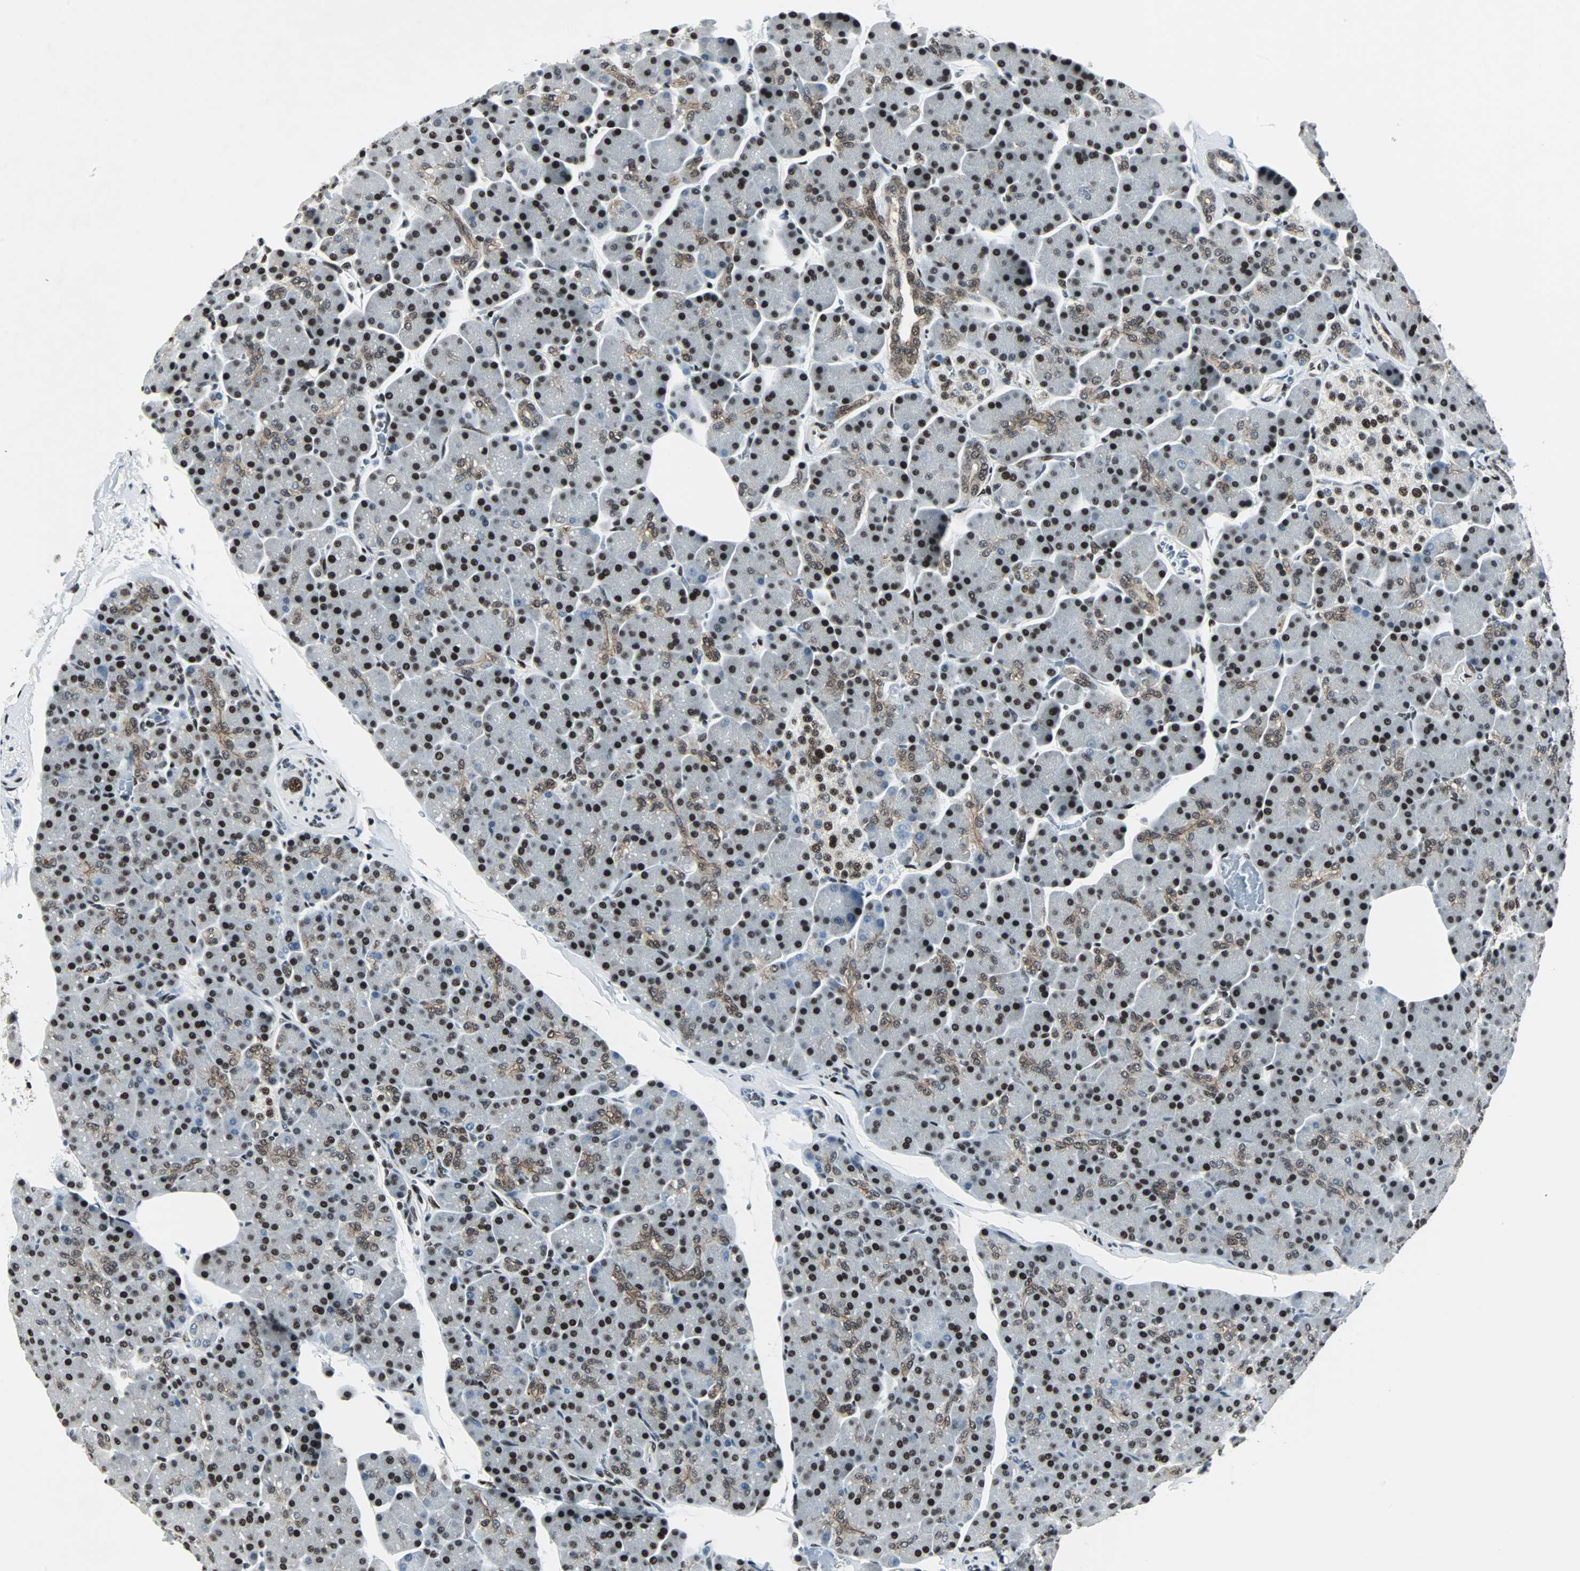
{"staining": {"intensity": "strong", "quantity": ">75%", "location": "nuclear"}, "tissue": "pancreas", "cell_type": "Exocrine glandular cells", "image_type": "normal", "snomed": [{"axis": "morphology", "description": "Normal tissue, NOS"}, {"axis": "topography", "description": "Pancreas"}], "caption": "High-power microscopy captured an immunohistochemistry histopathology image of benign pancreas, revealing strong nuclear staining in approximately >75% of exocrine glandular cells. (DAB (3,3'-diaminobenzidine) IHC, brown staining for protein, blue staining for nuclei).", "gene": "MEF2D", "patient": {"sex": "female", "age": 43}}